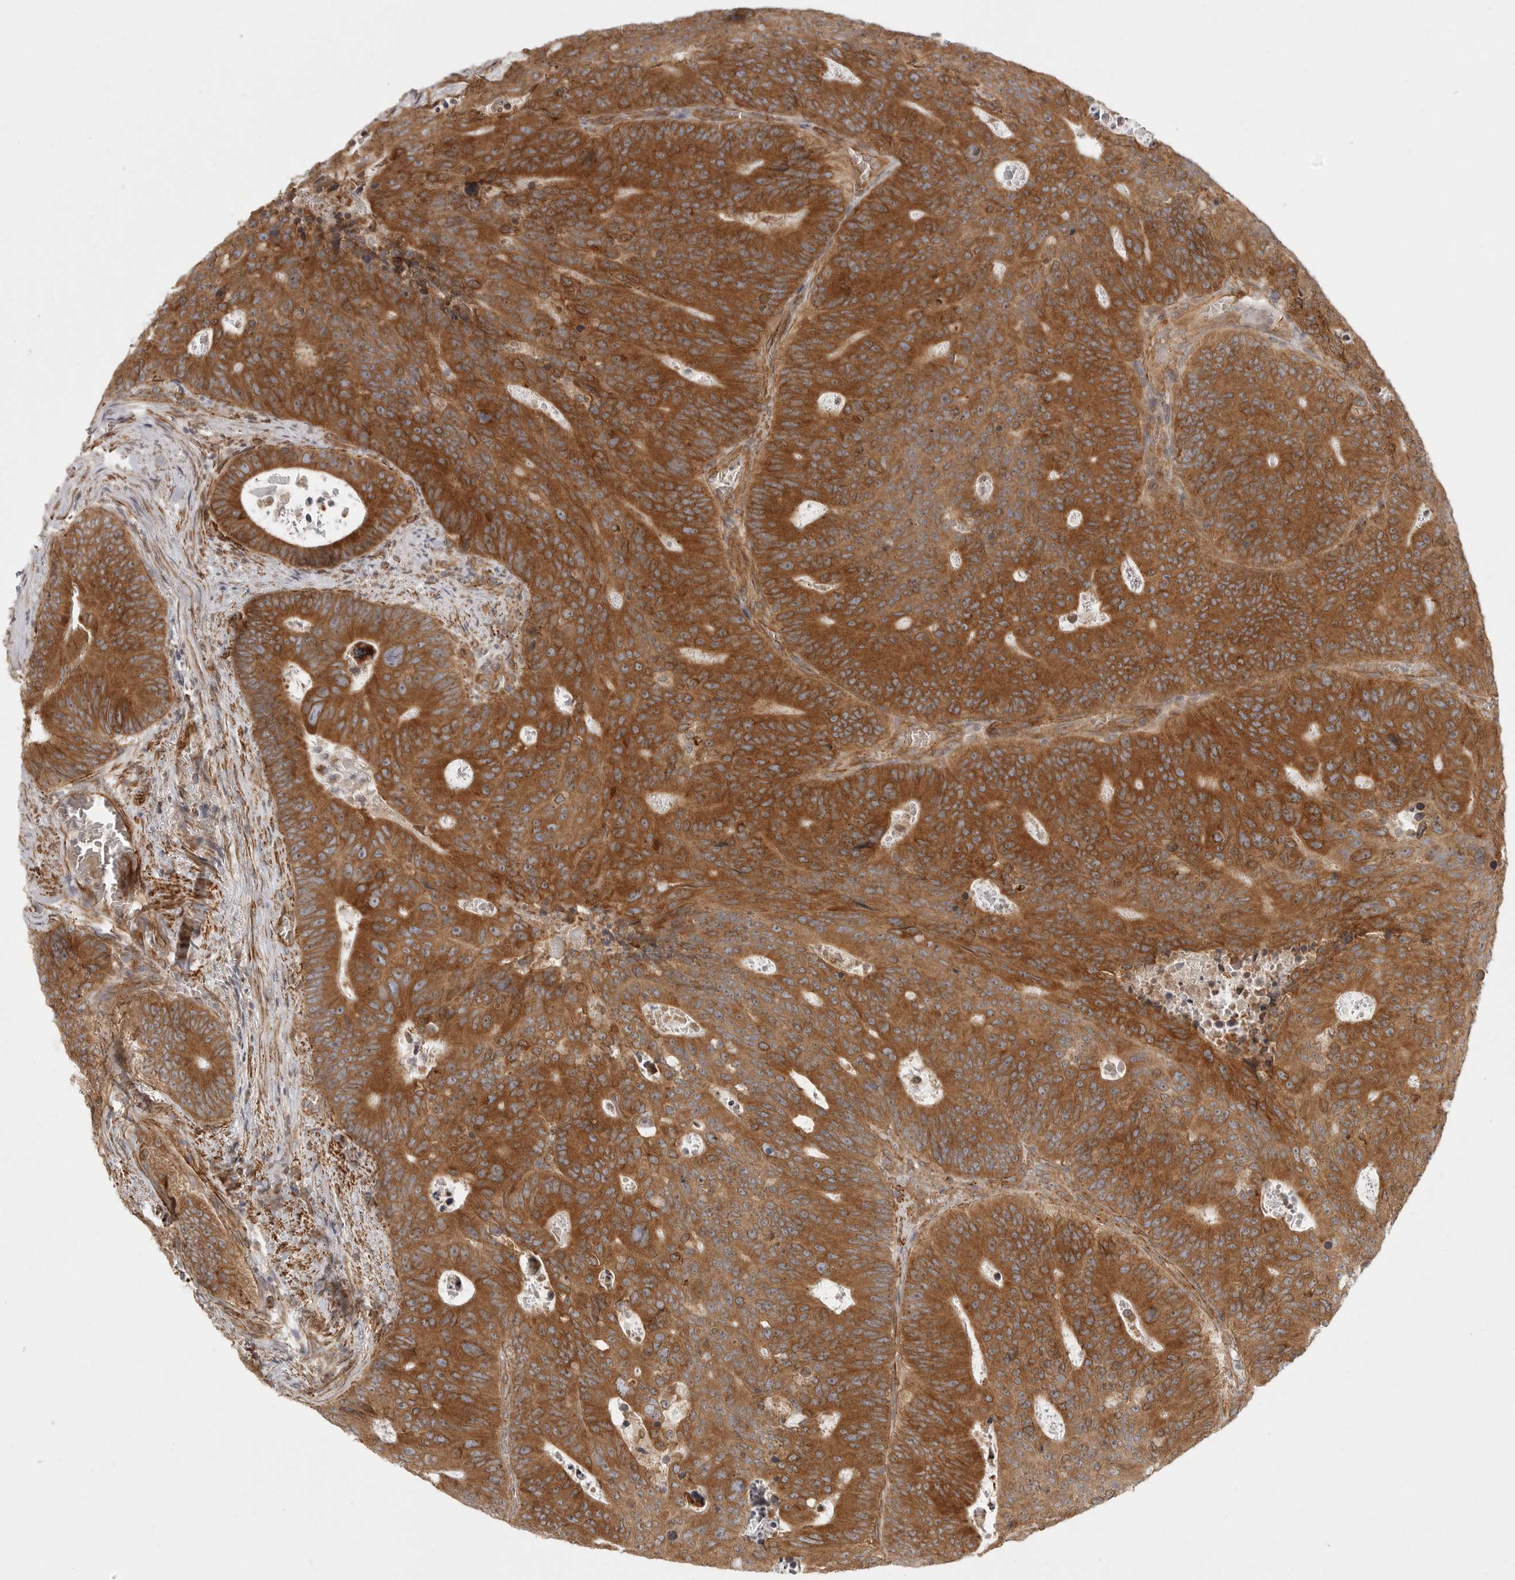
{"staining": {"intensity": "strong", "quantity": ">75%", "location": "cytoplasmic/membranous"}, "tissue": "colorectal cancer", "cell_type": "Tumor cells", "image_type": "cancer", "snomed": [{"axis": "morphology", "description": "Adenocarcinoma, NOS"}, {"axis": "topography", "description": "Colon"}], "caption": "Colorectal cancer stained with a protein marker demonstrates strong staining in tumor cells.", "gene": "CERS2", "patient": {"sex": "male", "age": 87}}